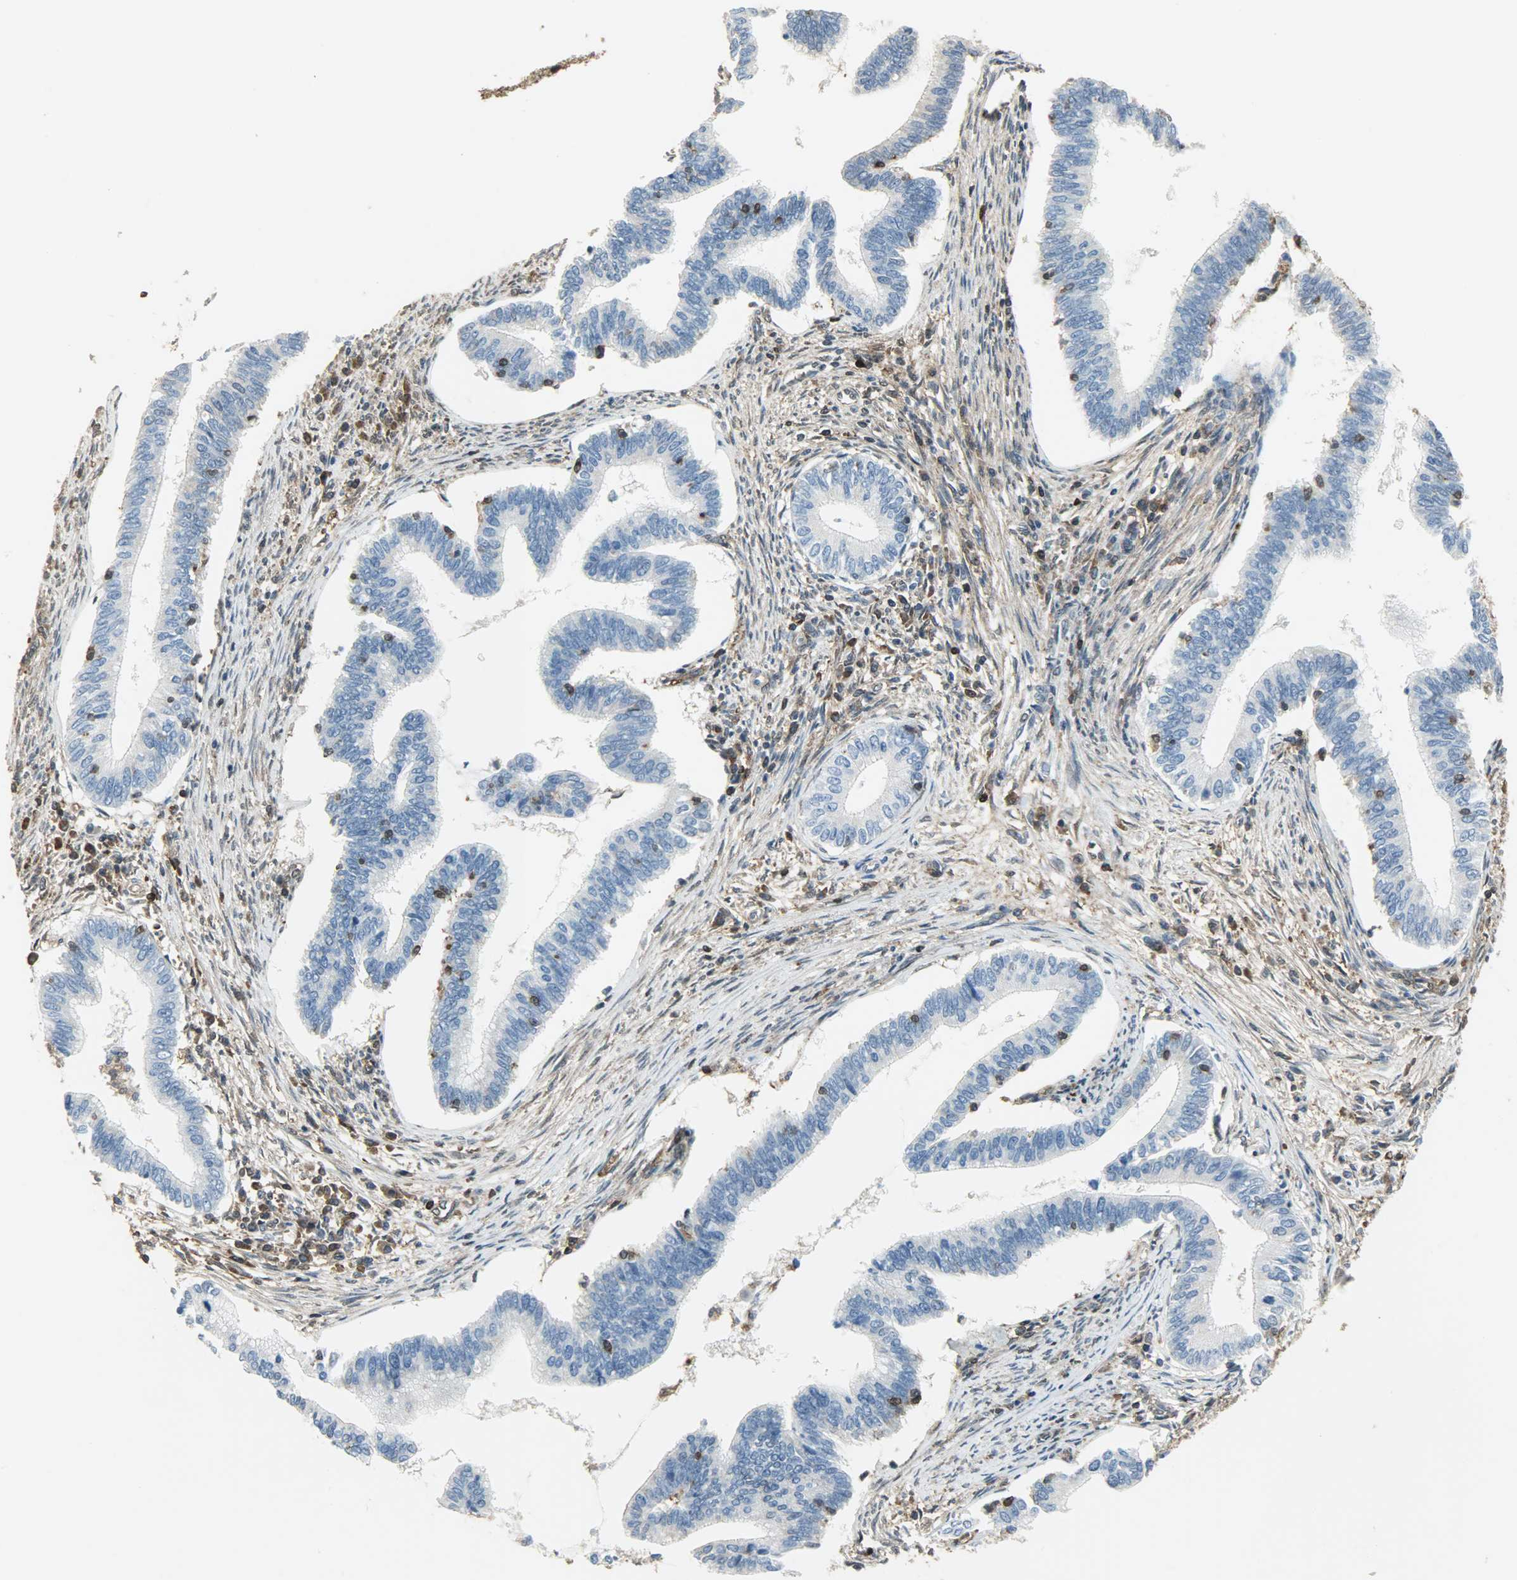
{"staining": {"intensity": "negative", "quantity": "none", "location": "none"}, "tissue": "cervical cancer", "cell_type": "Tumor cells", "image_type": "cancer", "snomed": [{"axis": "morphology", "description": "Adenocarcinoma, NOS"}, {"axis": "topography", "description": "Cervix"}], "caption": "This micrograph is of adenocarcinoma (cervical) stained with immunohistochemistry (IHC) to label a protein in brown with the nuclei are counter-stained blue. There is no expression in tumor cells. (DAB immunohistochemistry (IHC), high magnification).", "gene": "LDHB", "patient": {"sex": "female", "age": 36}}